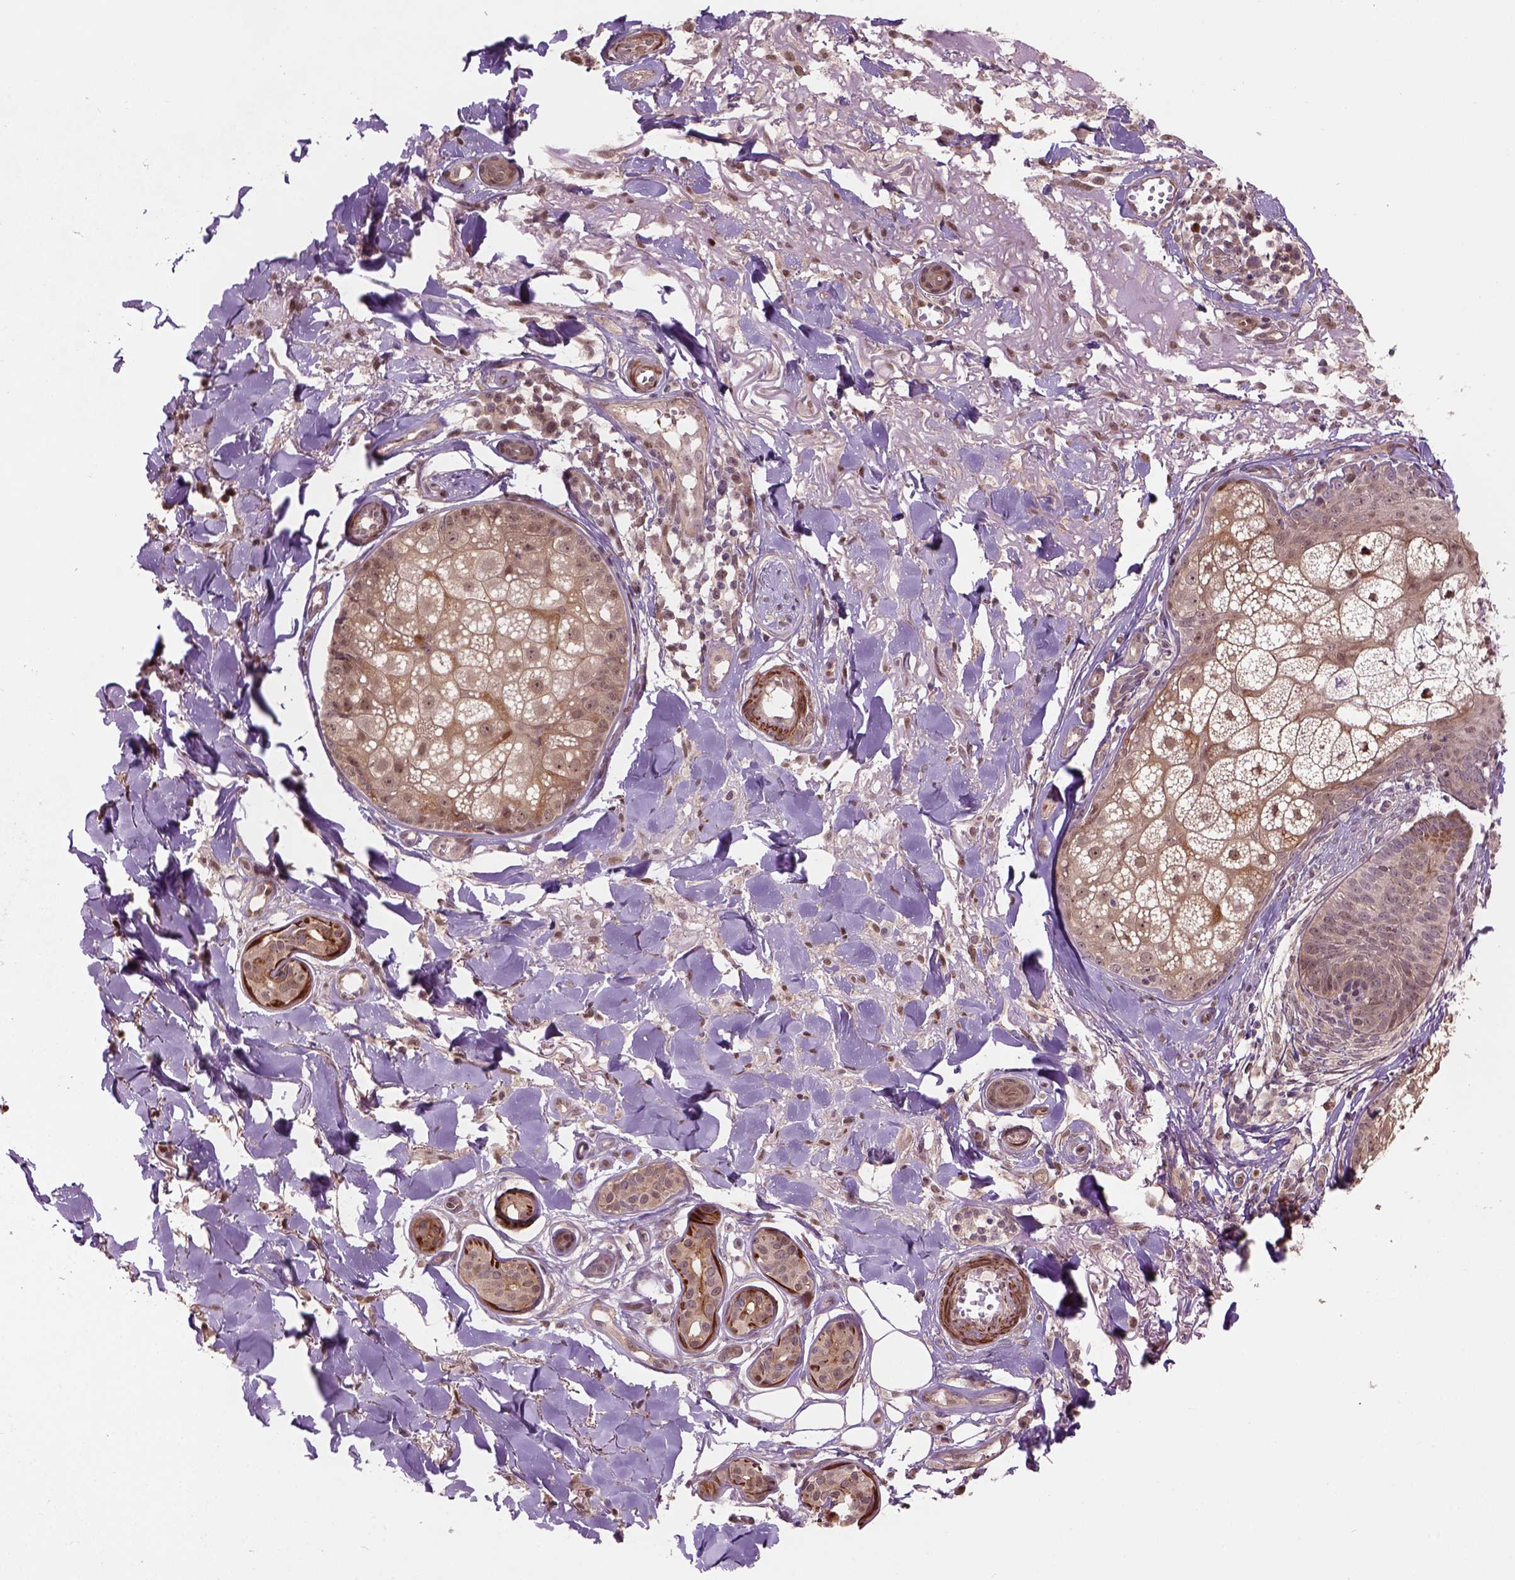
{"staining": {"intensity": "weak", "quantity": ">75%", "location": "cytoplasmic/membranous,nuclear"}, "tissue": "skin cancer", "cell_type": "Tumor cells", "image_type": "cancer", "snomed": [{"axis": "morphology", "description": "Squamous cell carcinoma, NOS"}, {"axis": "topography", "description": "Skin"}], "caption": "Skin squamous cell carcinoma stained for a protein shows weak cytoplasmic/membranous and nuclear positivity in tumor cells.", "gene": "PSMD11", "patient": {"sex": "male", "age": 75}}